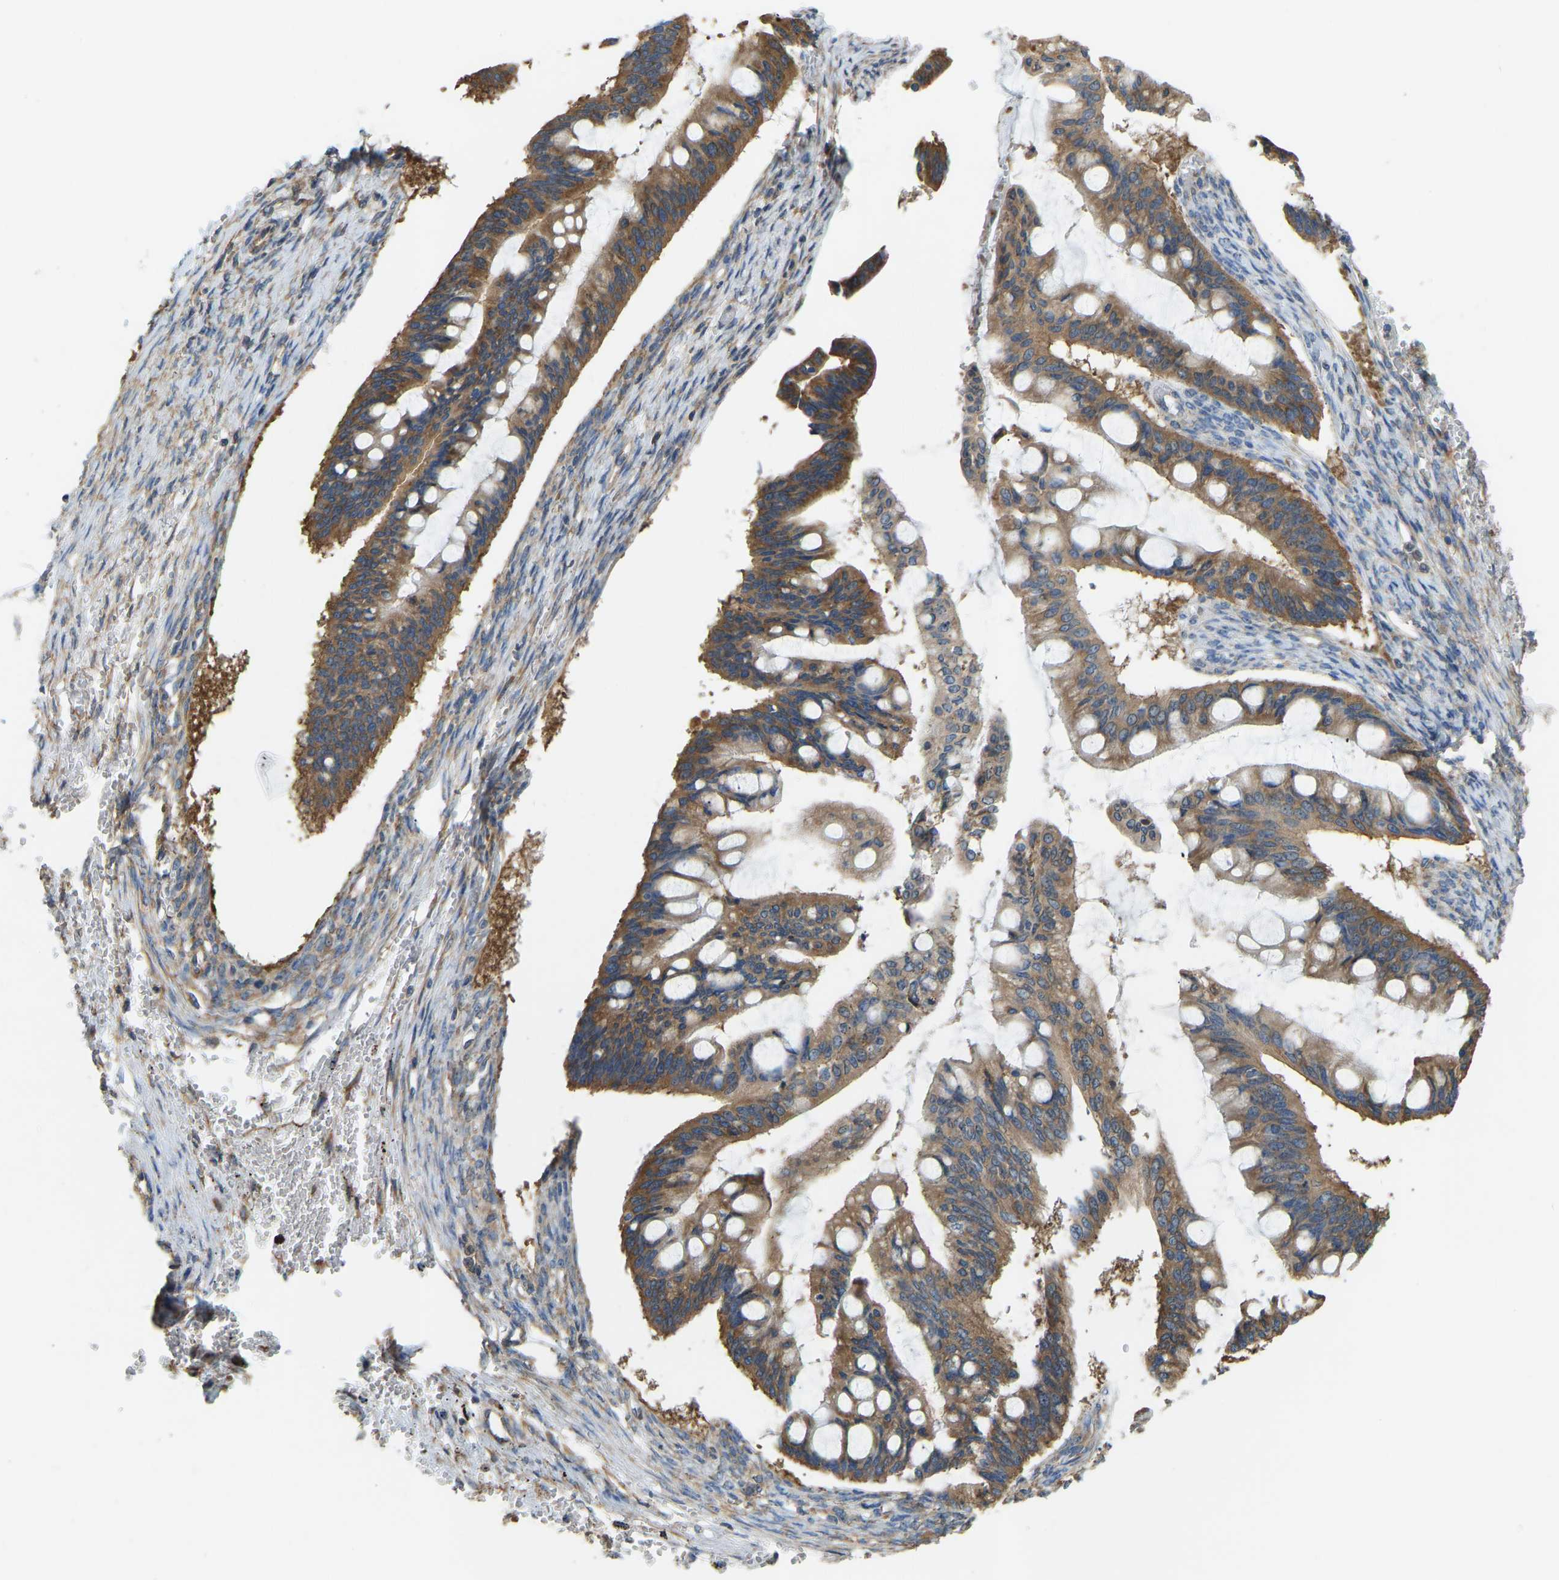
{"staining": {"intensity": "moderate", "quantity": ">75%", "location": "cytoplasmic/membranous"}, "tissue": "ovarian cancer", "cell_type": "Tumor cells", "image_type": "cancer", "snomed": [{"axis": "morphology", "description": "Cystadenocarcinoma, mucinous, NOS"}, {"axis": "topography", "description": "Ovary"}], "caption": "Immunohistochemical staining of ovarian mucinous cystadenocarcinoma shows medium levels of moderate cytoplasmic/membranous expression in about >75% of tumor cells.", "gene": "RPS6KB2", "patient": {"sex": "female", "age": 73}}